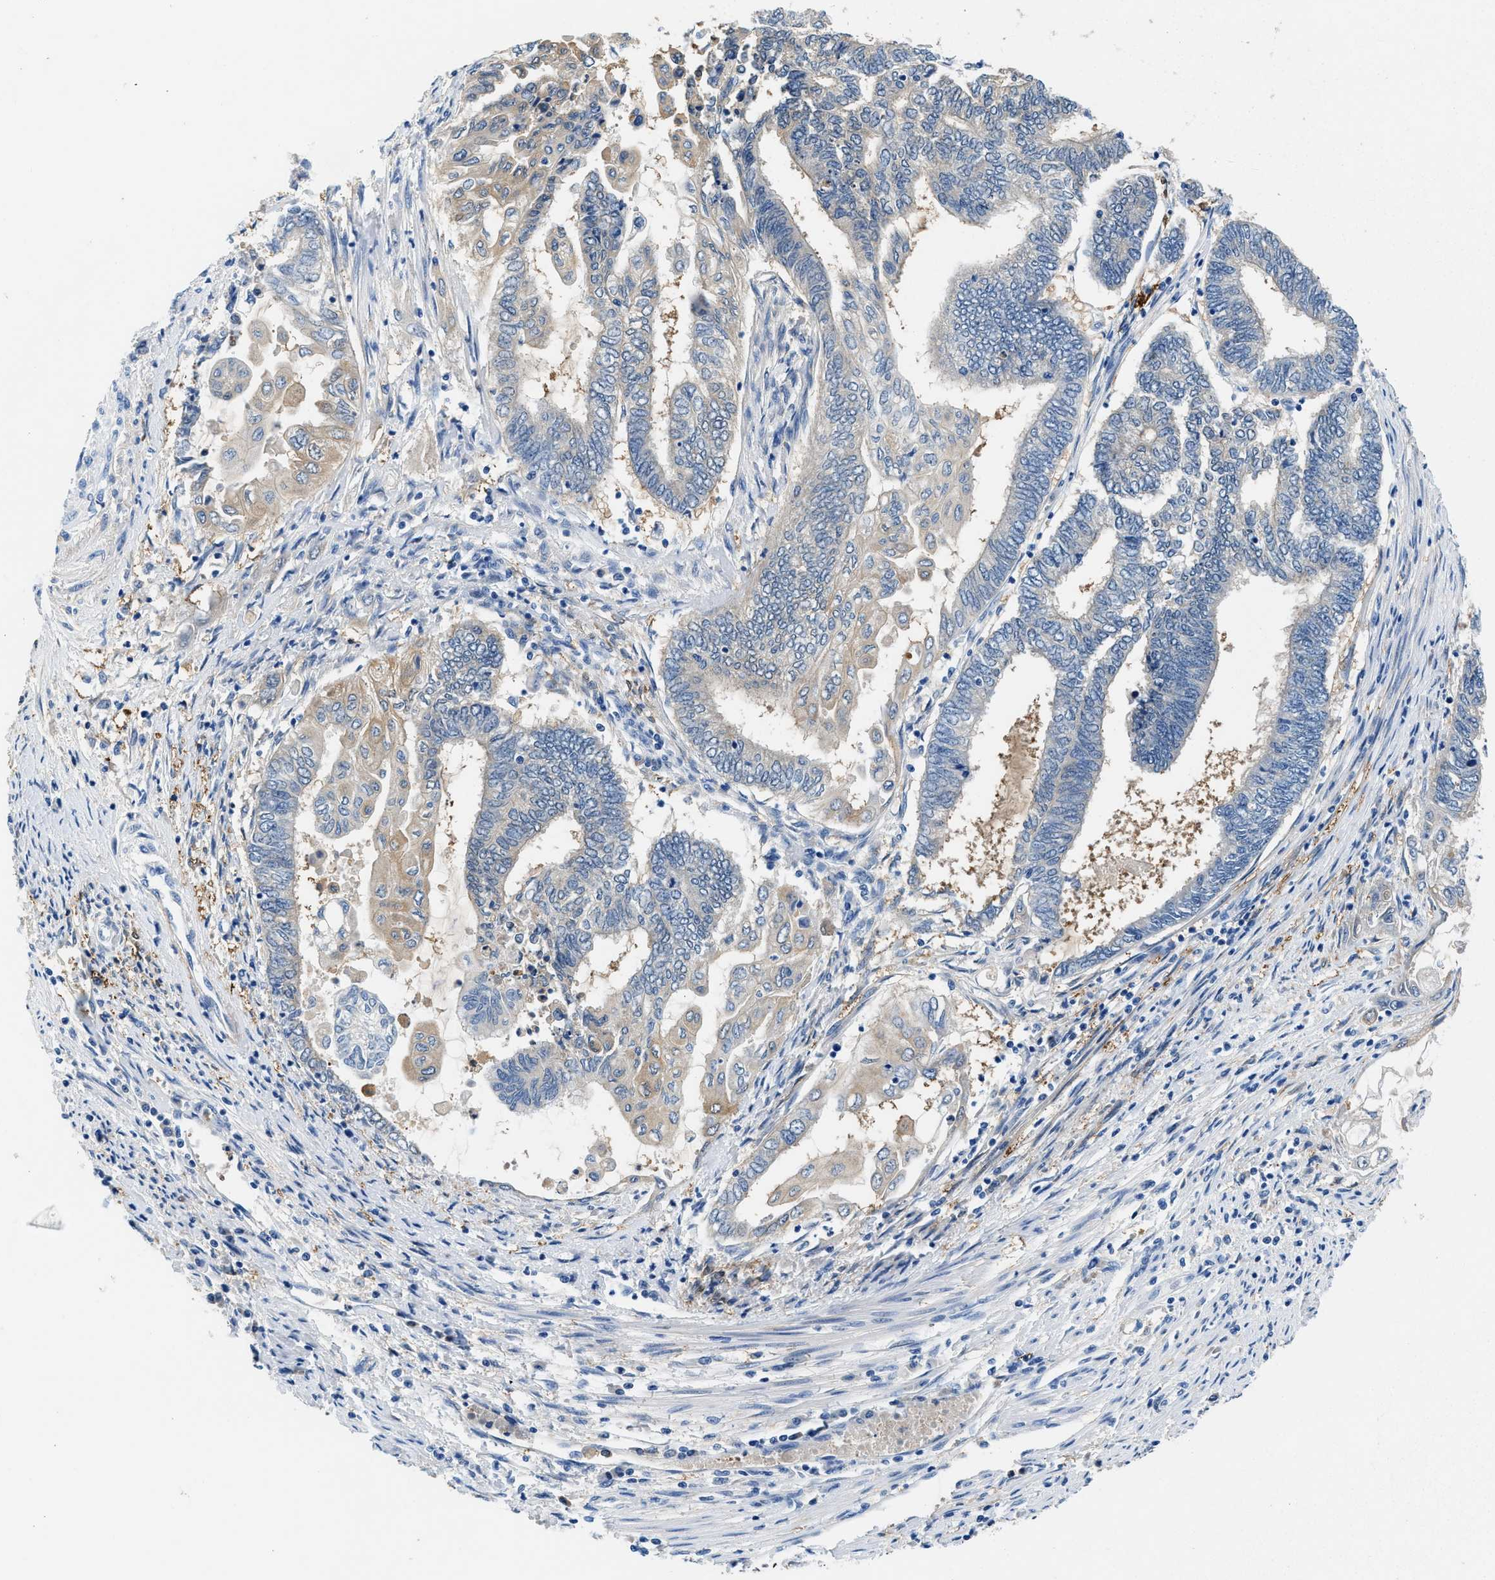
{"staining": {"intensity": "weak", "quantity": "<25%", "location": "cytoplasmic/membranous"}, "tissue": "endometrial cancer", "cell_type": "Tumor cells", "image_type": "cancer", "snomed": [{"axis": "morphology", "description": "Adenocarcinoma, NOS"}, {"axis": "topography", "description": "Uterus"}, {"axis": "topography", "description": "Endometrium"}], "caption": "A high-resolution photomicrograph shows IHC staining of endometrial cancer (adenocarcinoma), which exhibits no significant staining in tumor cells. (Brightfield microscopy of DAB immunohistochemistry at high magnification).", "gene": "FADS6", "patient": {"sex": "female", "age": 70}}